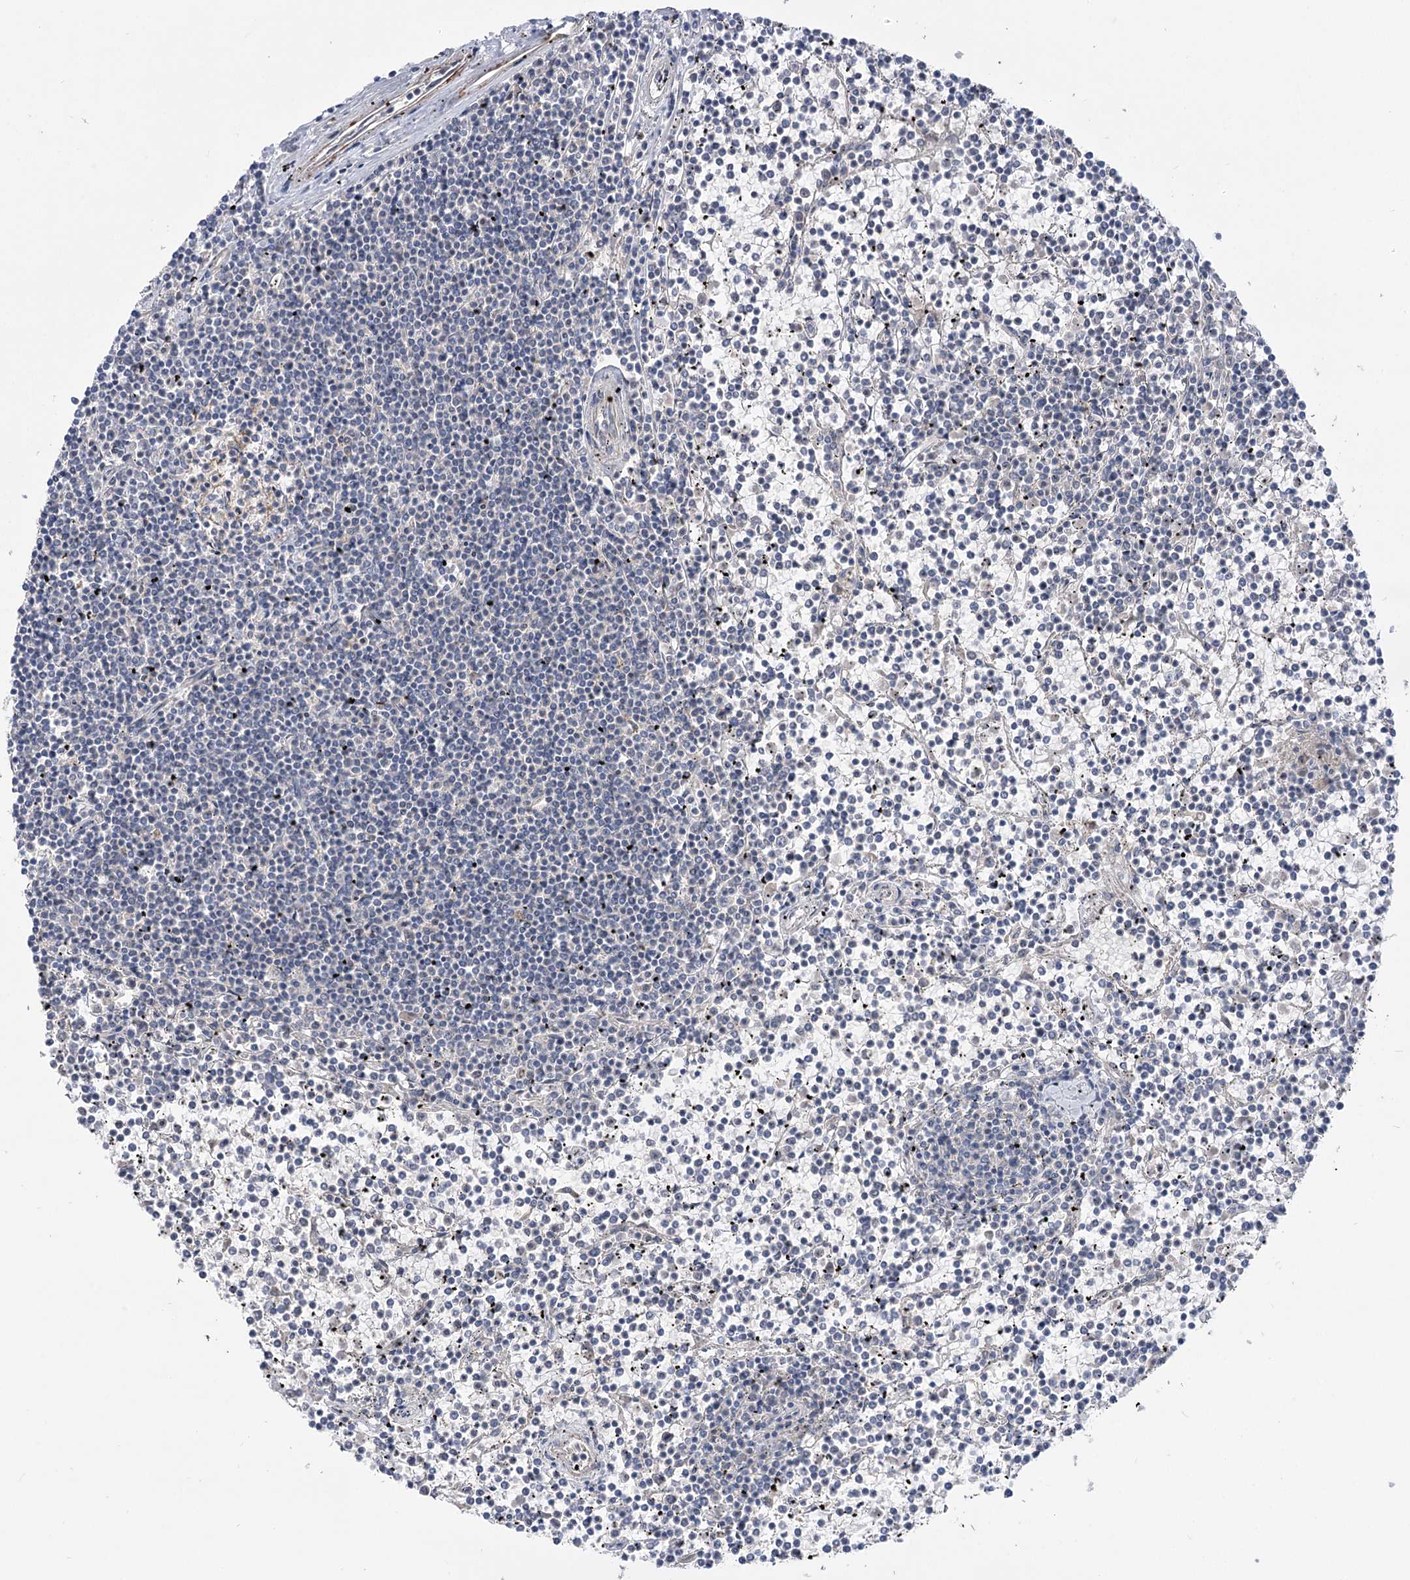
{"staining": {"intensity": "negative", "quantity": "none", "location": "none"}, "tissue": "lymphoma", "cell_type": "Tumor cells", "image_type": "cancer", "snomed": [{"axis": "morphology", "description": "Malignant lymphoma, non-Hodgkin's type, Low grade"}, {"axis": "topography", "description": "Spleen"}], "caption": "Malignant lymphoma, non-Hodgkin's type (low-grade) was stained to show a protein in brown. There is no significant positivity in tumor cells.", "gene": "GBF1", "patient": {"sex": "female", "age": 19}}